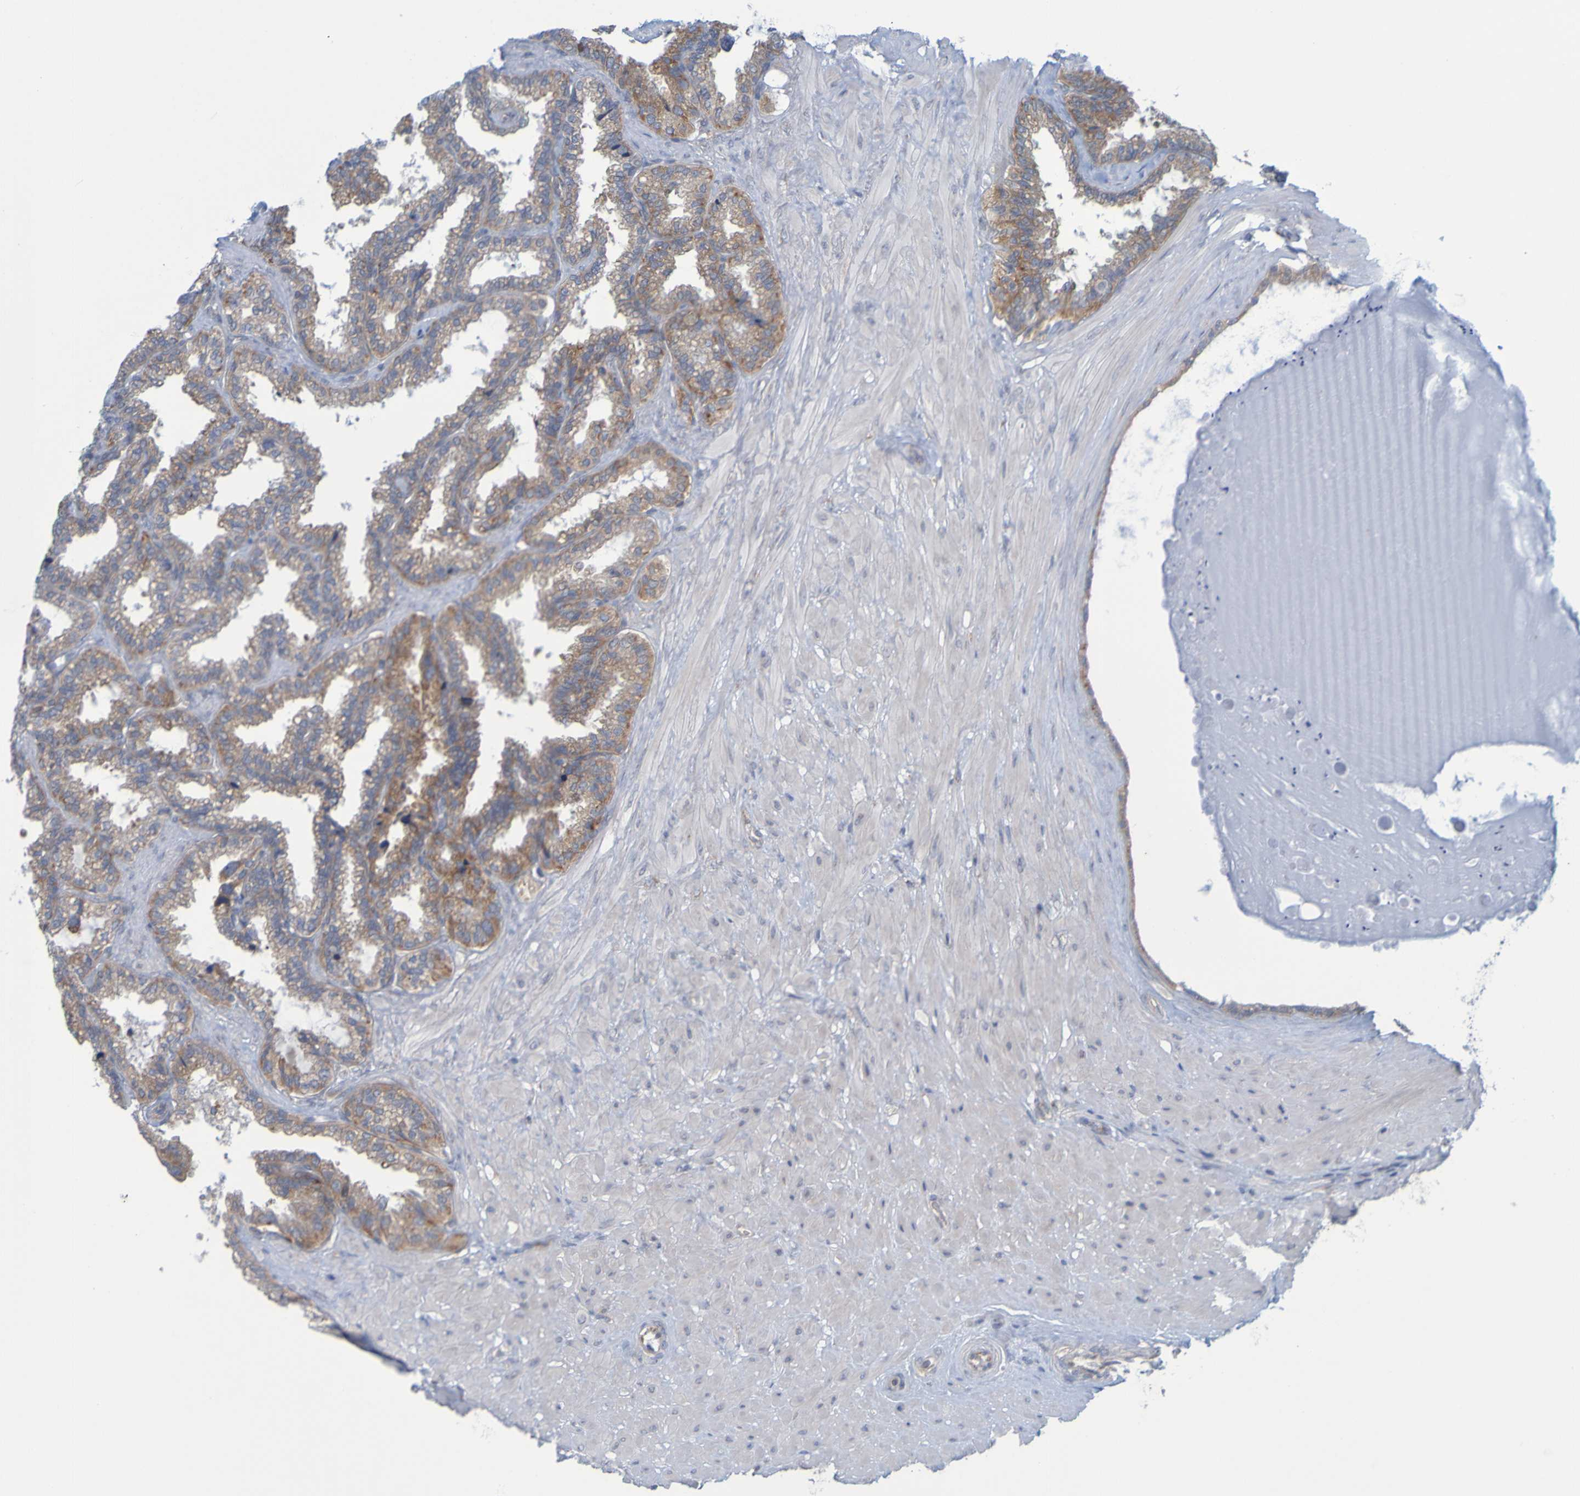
{"staining": {"intensity": "weak", "quantity": ">75%", "location": "cytoplasmic/membranous"}, "tissue": "seminal vesicle", "cell_type": "Glandular cells", "image_type": "normal", "snomed": [{"axis": "morphology", "description": "Normal tissue, NOS"}, {"axis": "topography", "description": "Seminal veicle"}], "caption": "Protein analysis of benign seminal vesicle demonstrates weak cytoplasmic/membranous positivity in approximately >75% of glandular cells.", "gene": "MOGS", "patient": {"sex": "male", "age": 46}}